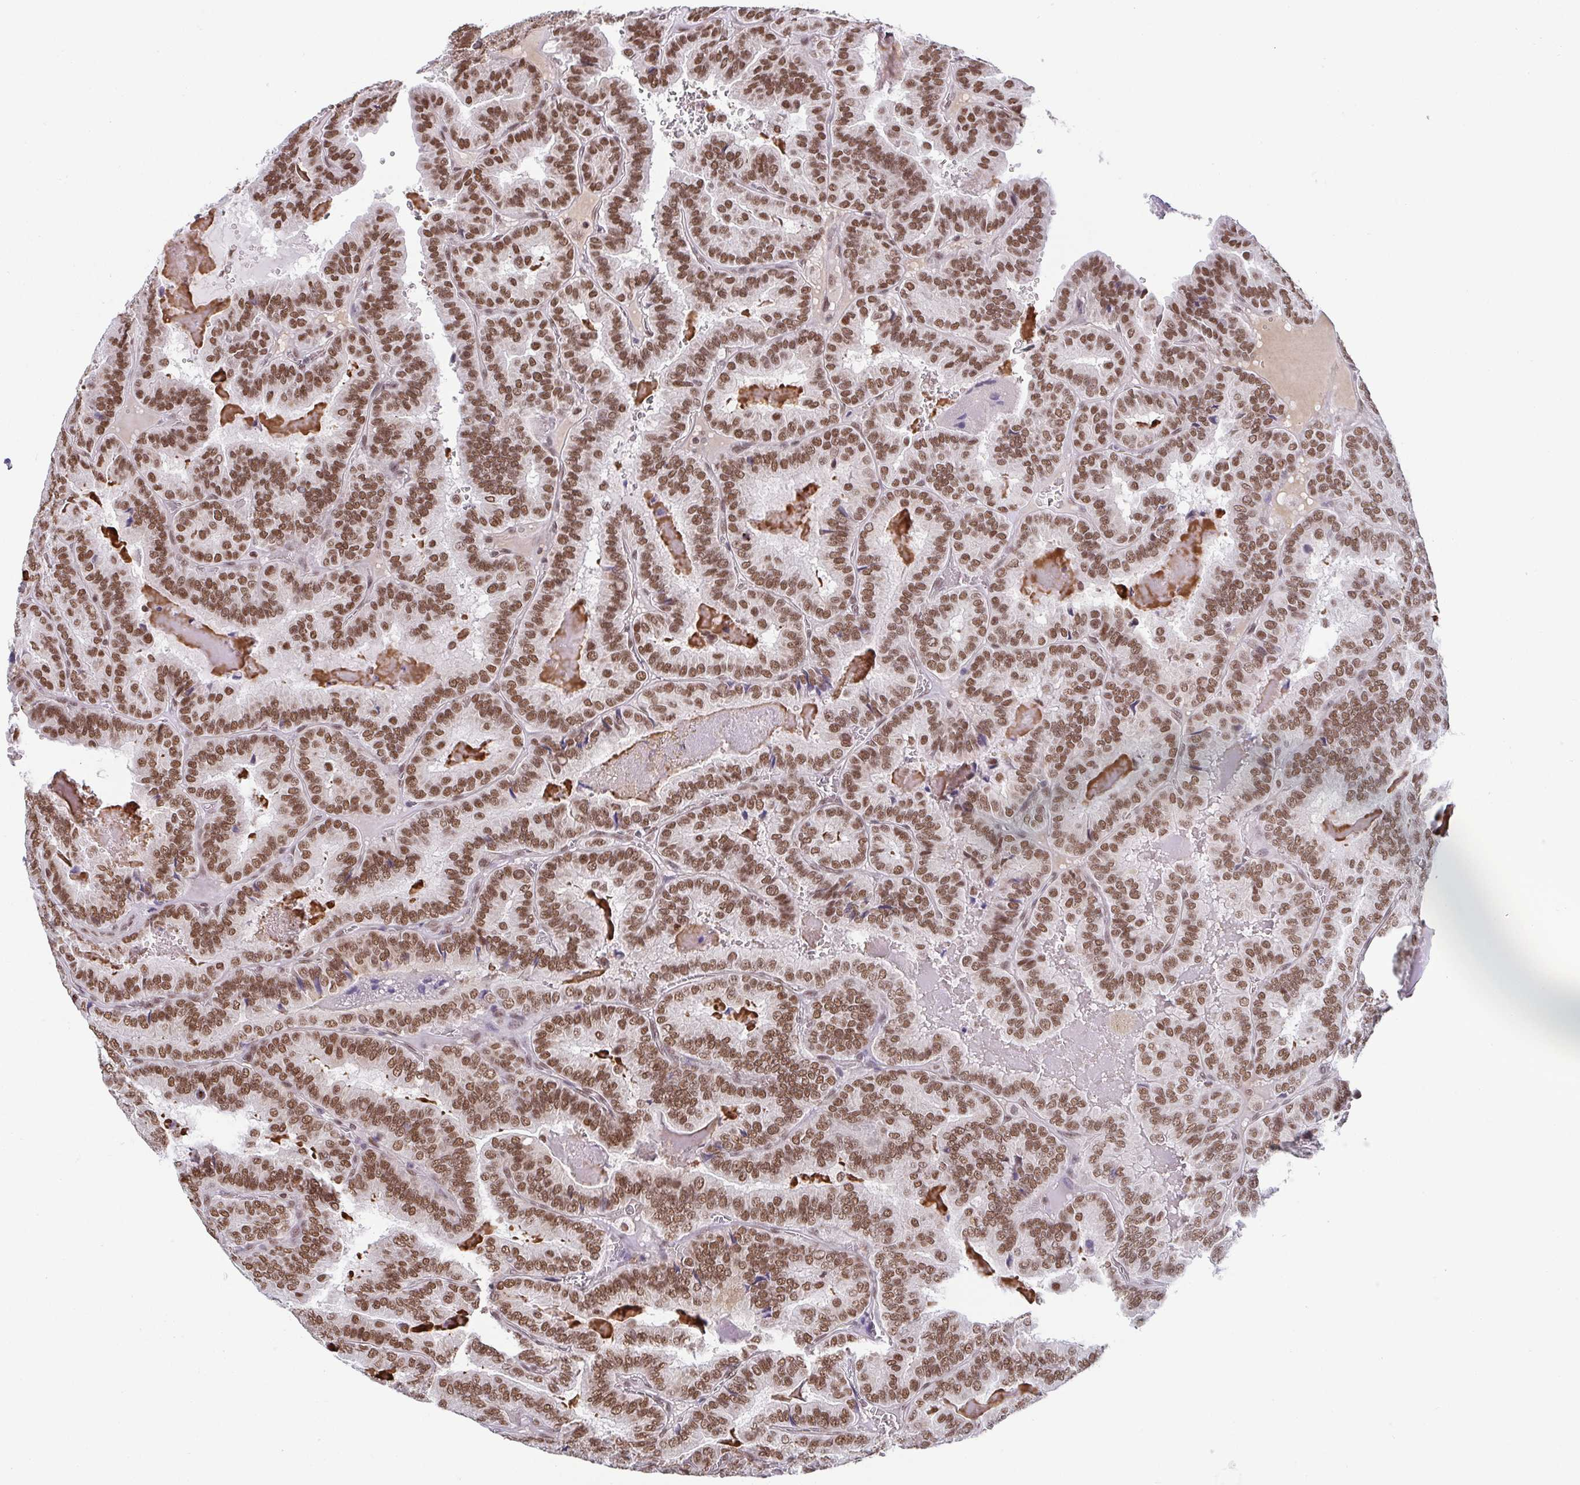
{"staining": {"intensity": "moderate", "quantity": ">75%", "location": "nuclear"}, "tissue": "thyroid cancer", "cell_type": "Tumor cells", "image_type": "cancer", "snomed": [{"axis": "morphology", "description": "Papillary adenocarcinoma, NOS"}, {"axis": "topography", "description": "Thyroid gland"}], "caption": "Tumor cells exhibit moderate nuclear expression in about >75% of cells in papillary adenocarcinoma (thyroid).", "gene": "SLC7A10", "patient": {"sex": "female", "age": 75}}